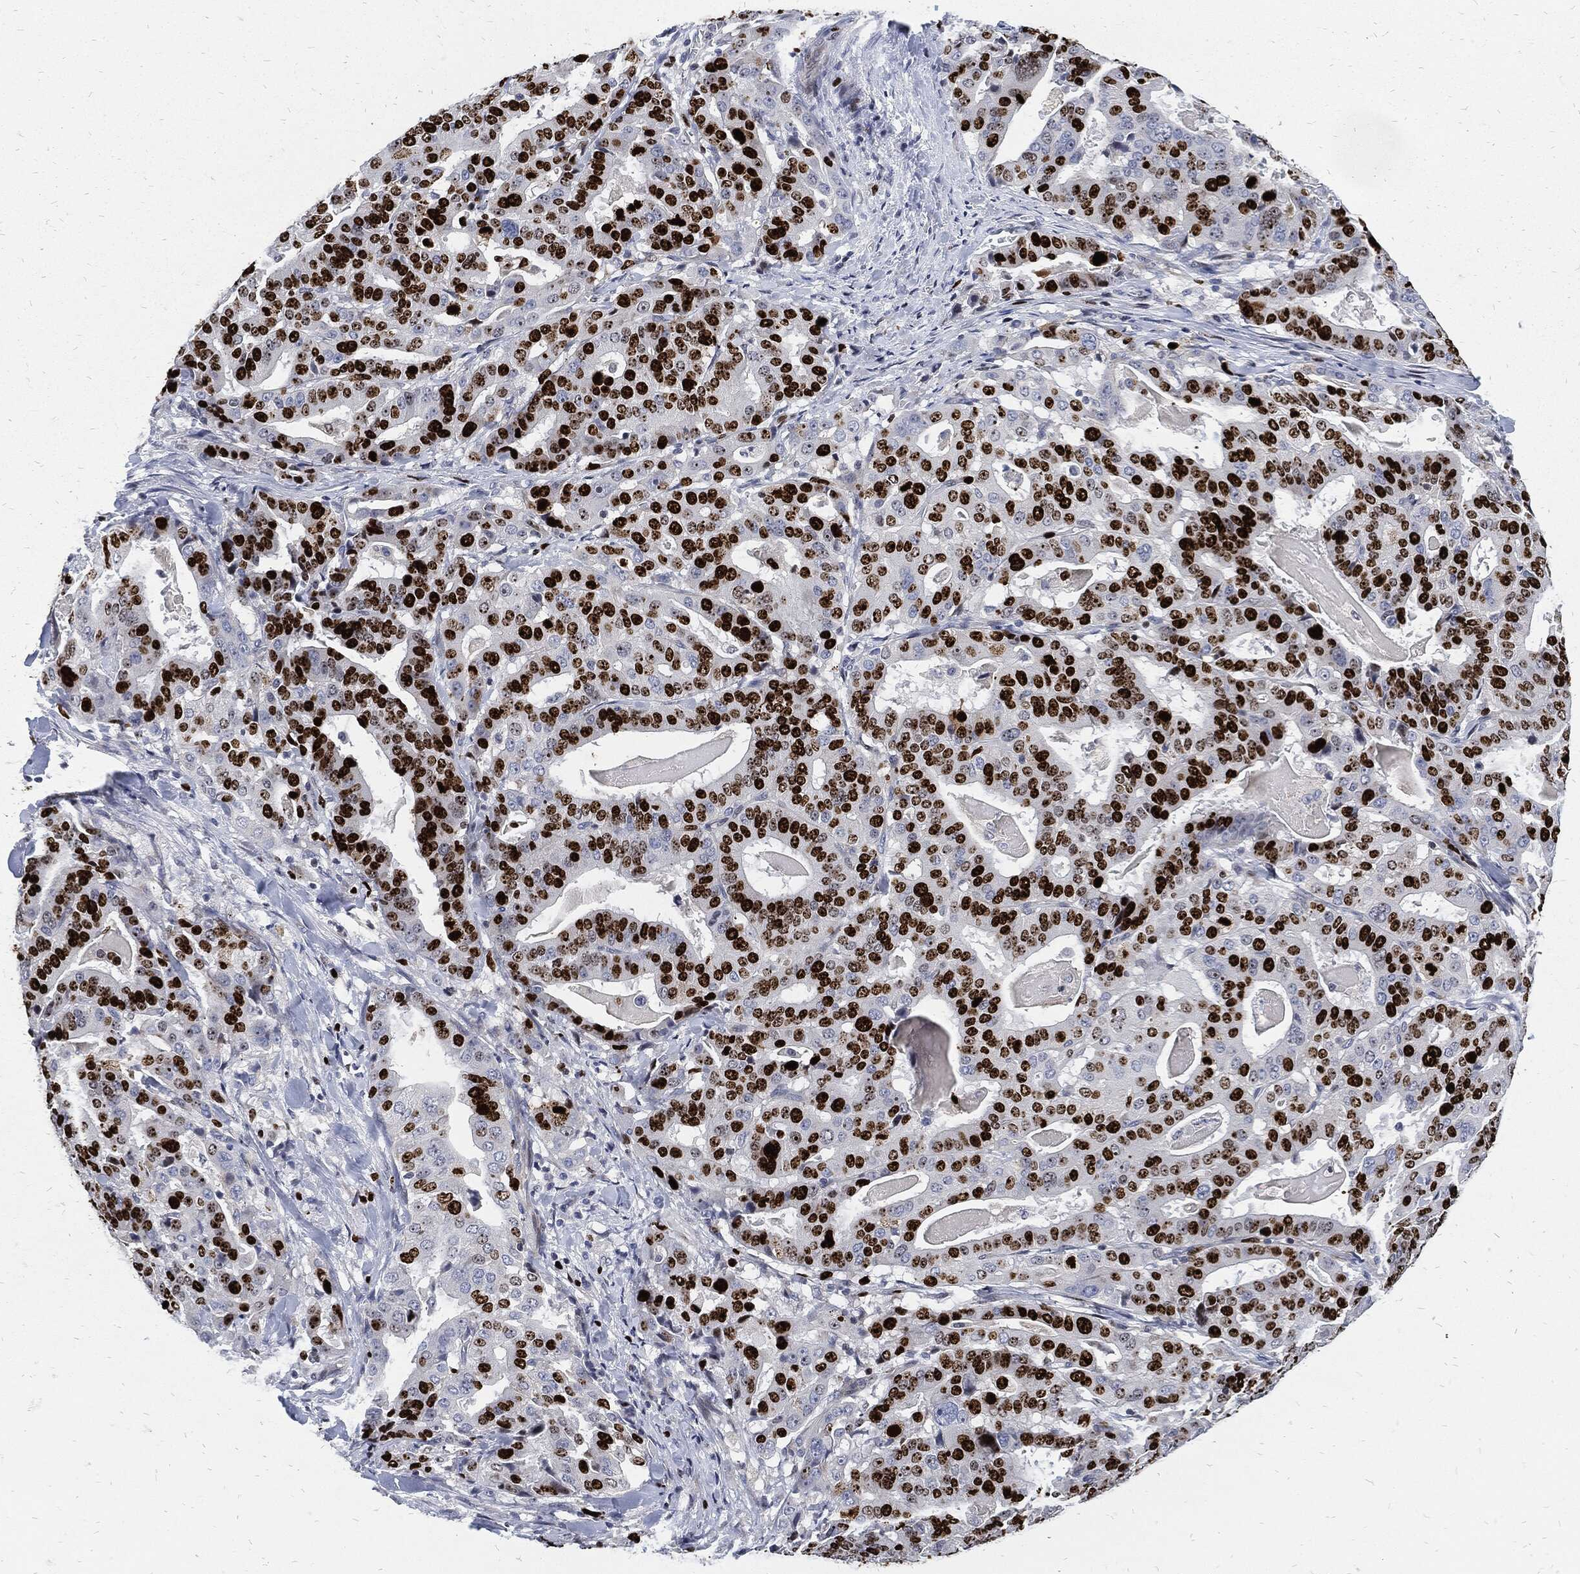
{"staining": {"intensity": "strong", "quantity": ">75%", "location": "nuclear"}, "tissue": "stomach cancer", "cell_type": "Tumor cells", "image_type": "cancer", "snomed": [{"axis": "morphology", "description": "Adenocarcinoma, NOS"}, {"axis": "topography", "description": "Stomach"}], "caption": "DAB immunohistochemical staining of human stomach cancer (adenocarcinoma) shows strong nuclear protein staining in approximately >75% of tumor cells. (IHC, brightfield microscopy, high magnification).", "gene": "MKI67", "patient": {"sex": "male", "age": 48}}